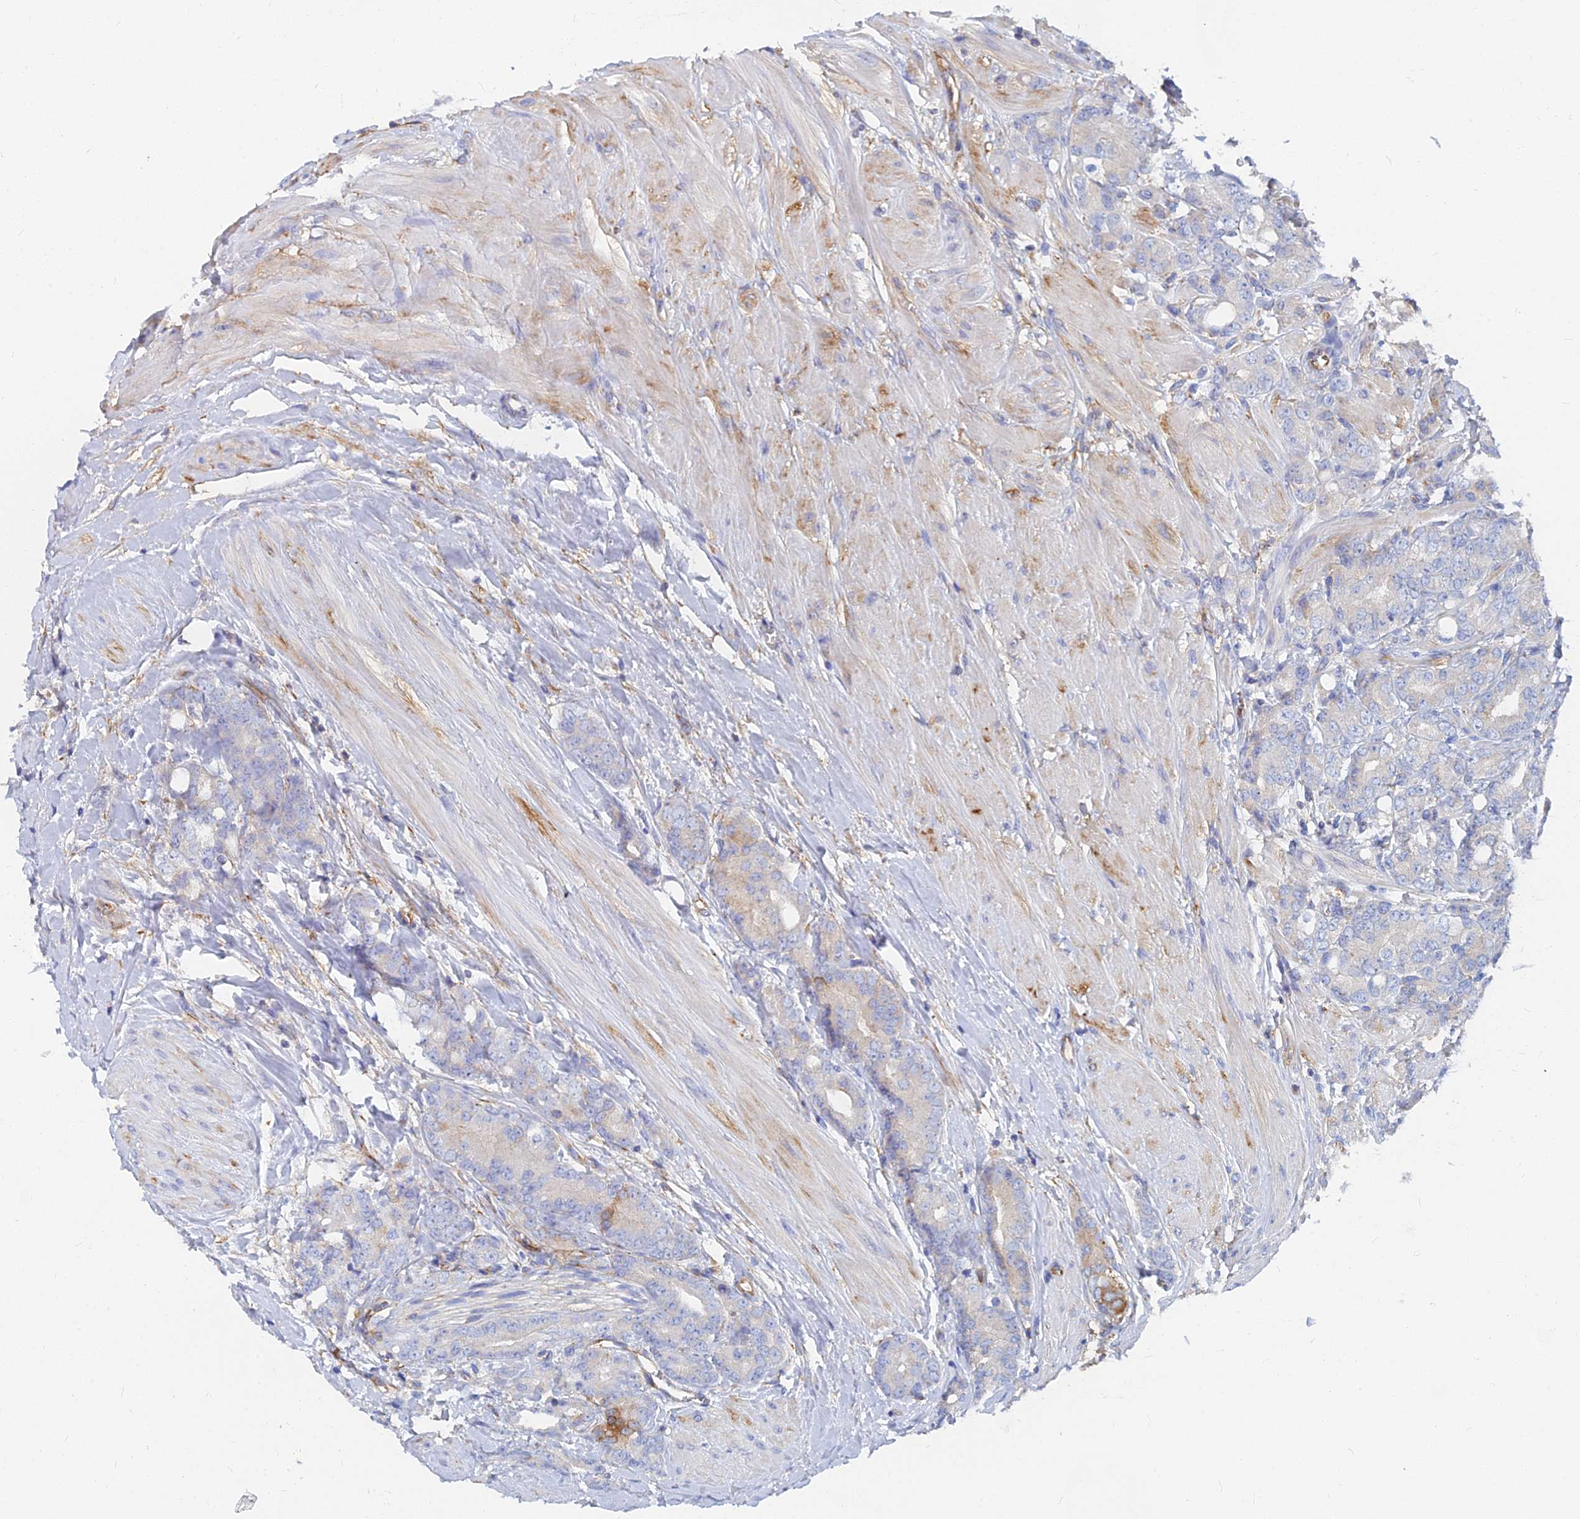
{"staining": {"intensity": "negative", "quantity": "none", "location": "none"}, "tissue": "prostate cancer", "cell_type": "Tumor cells", "image_type": "cancer", "snomed": [{"axis": "morphology", "description": "Adenocarcinoma, High grade"}, {"axis": "topography", "description": "Prostate"}], "caption": "Tumor cells are negative for protein expression in human prostate adenocarcinoma (high-grade).", "gene": "GPR42", "patient": {"sex": "male", "age": 62}}